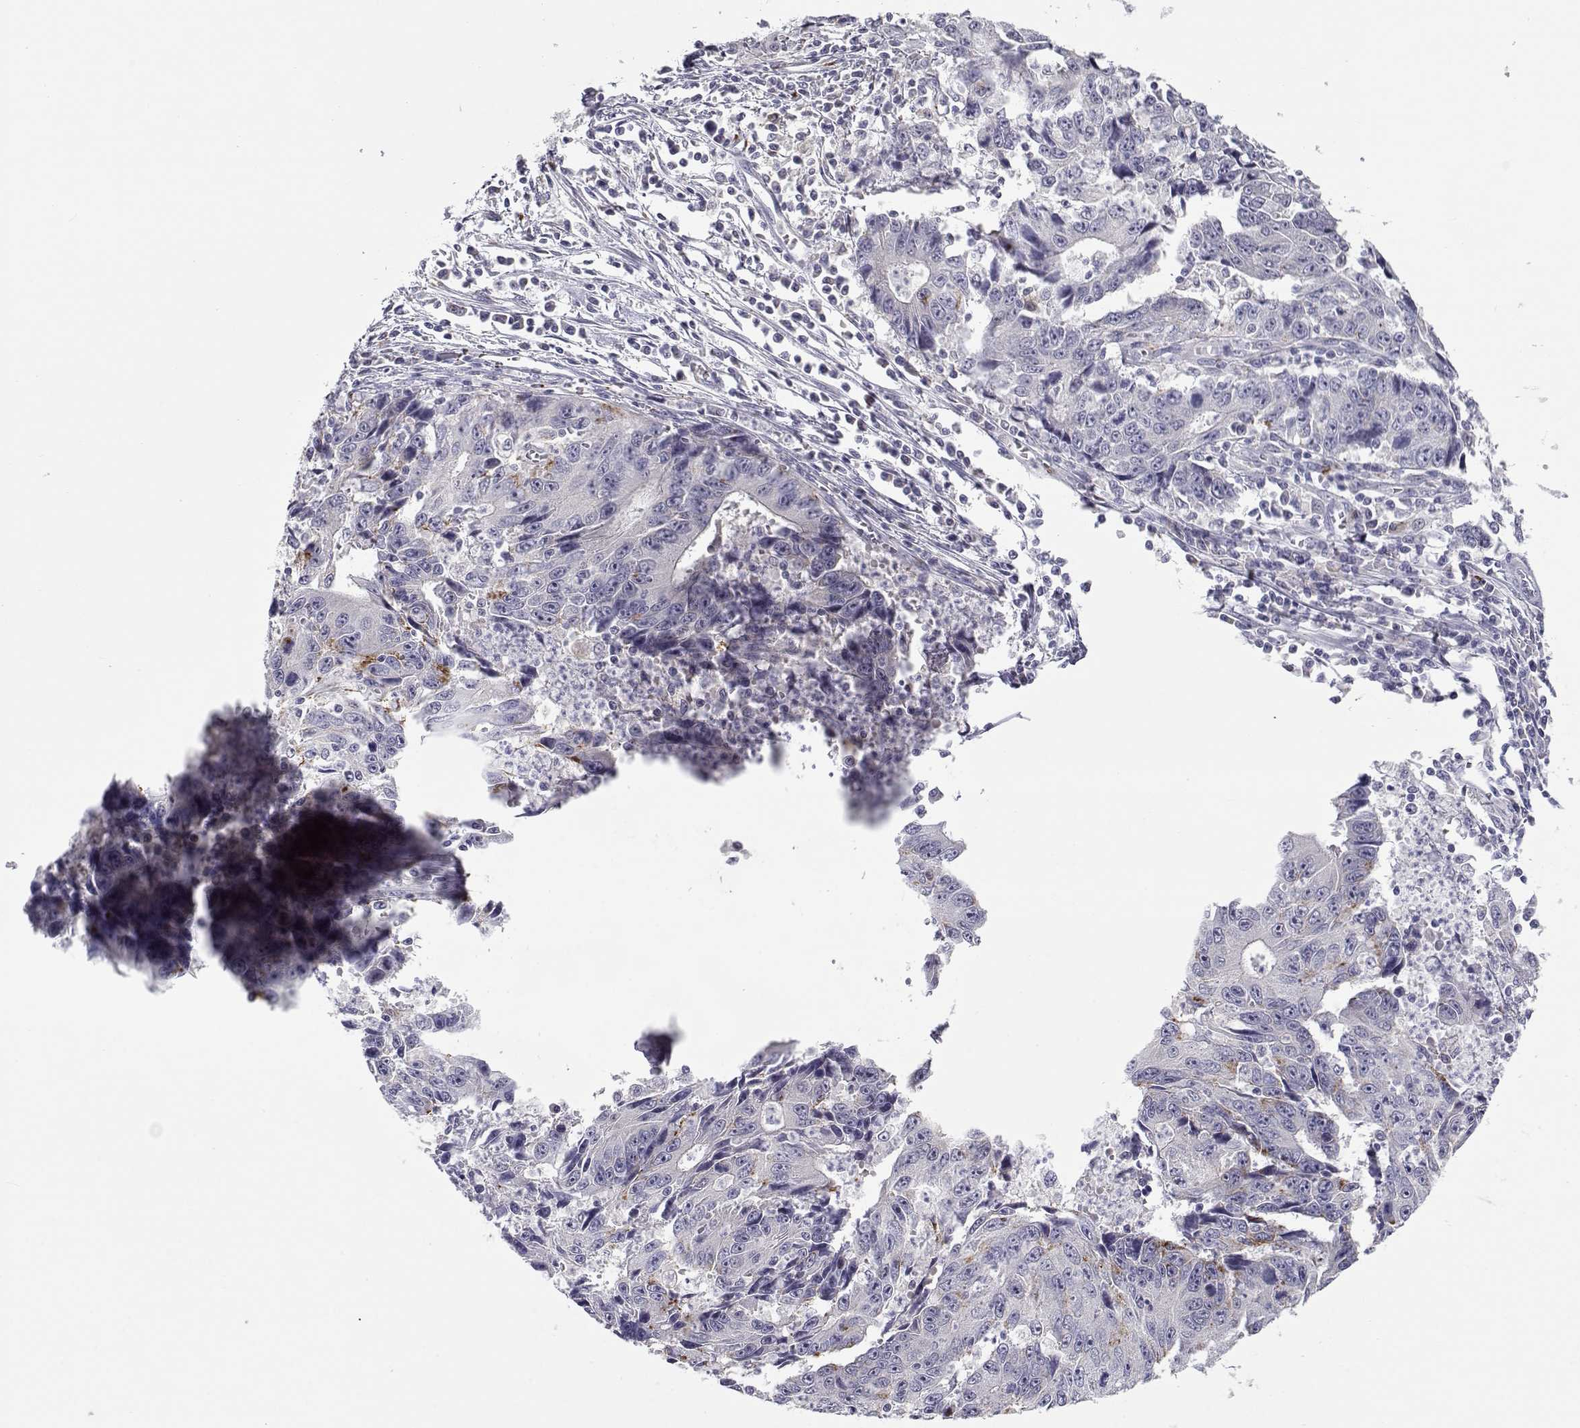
{"staining": {"intensity": "moderate", "quantity": "<25%", "location": "cytoplasmic/membranous"}, "tissue": "liver cancer", "cell_type": "Tumor cells", "image_type": "cancer", "snomed": [{"axis": "morphology", "description": "Cholangiocarcinoma"}, {"axis": "topography", "description": "Liver"}], "caption": "High-power microscopy captured an immunohistochemistry histopathology image of liver cancer, revealing moderate cytoplasmic/membranous expression in approximately <25% of tumor cells.", "gene": "NPVF", "patient": {"sex": "male", "age": 65}}